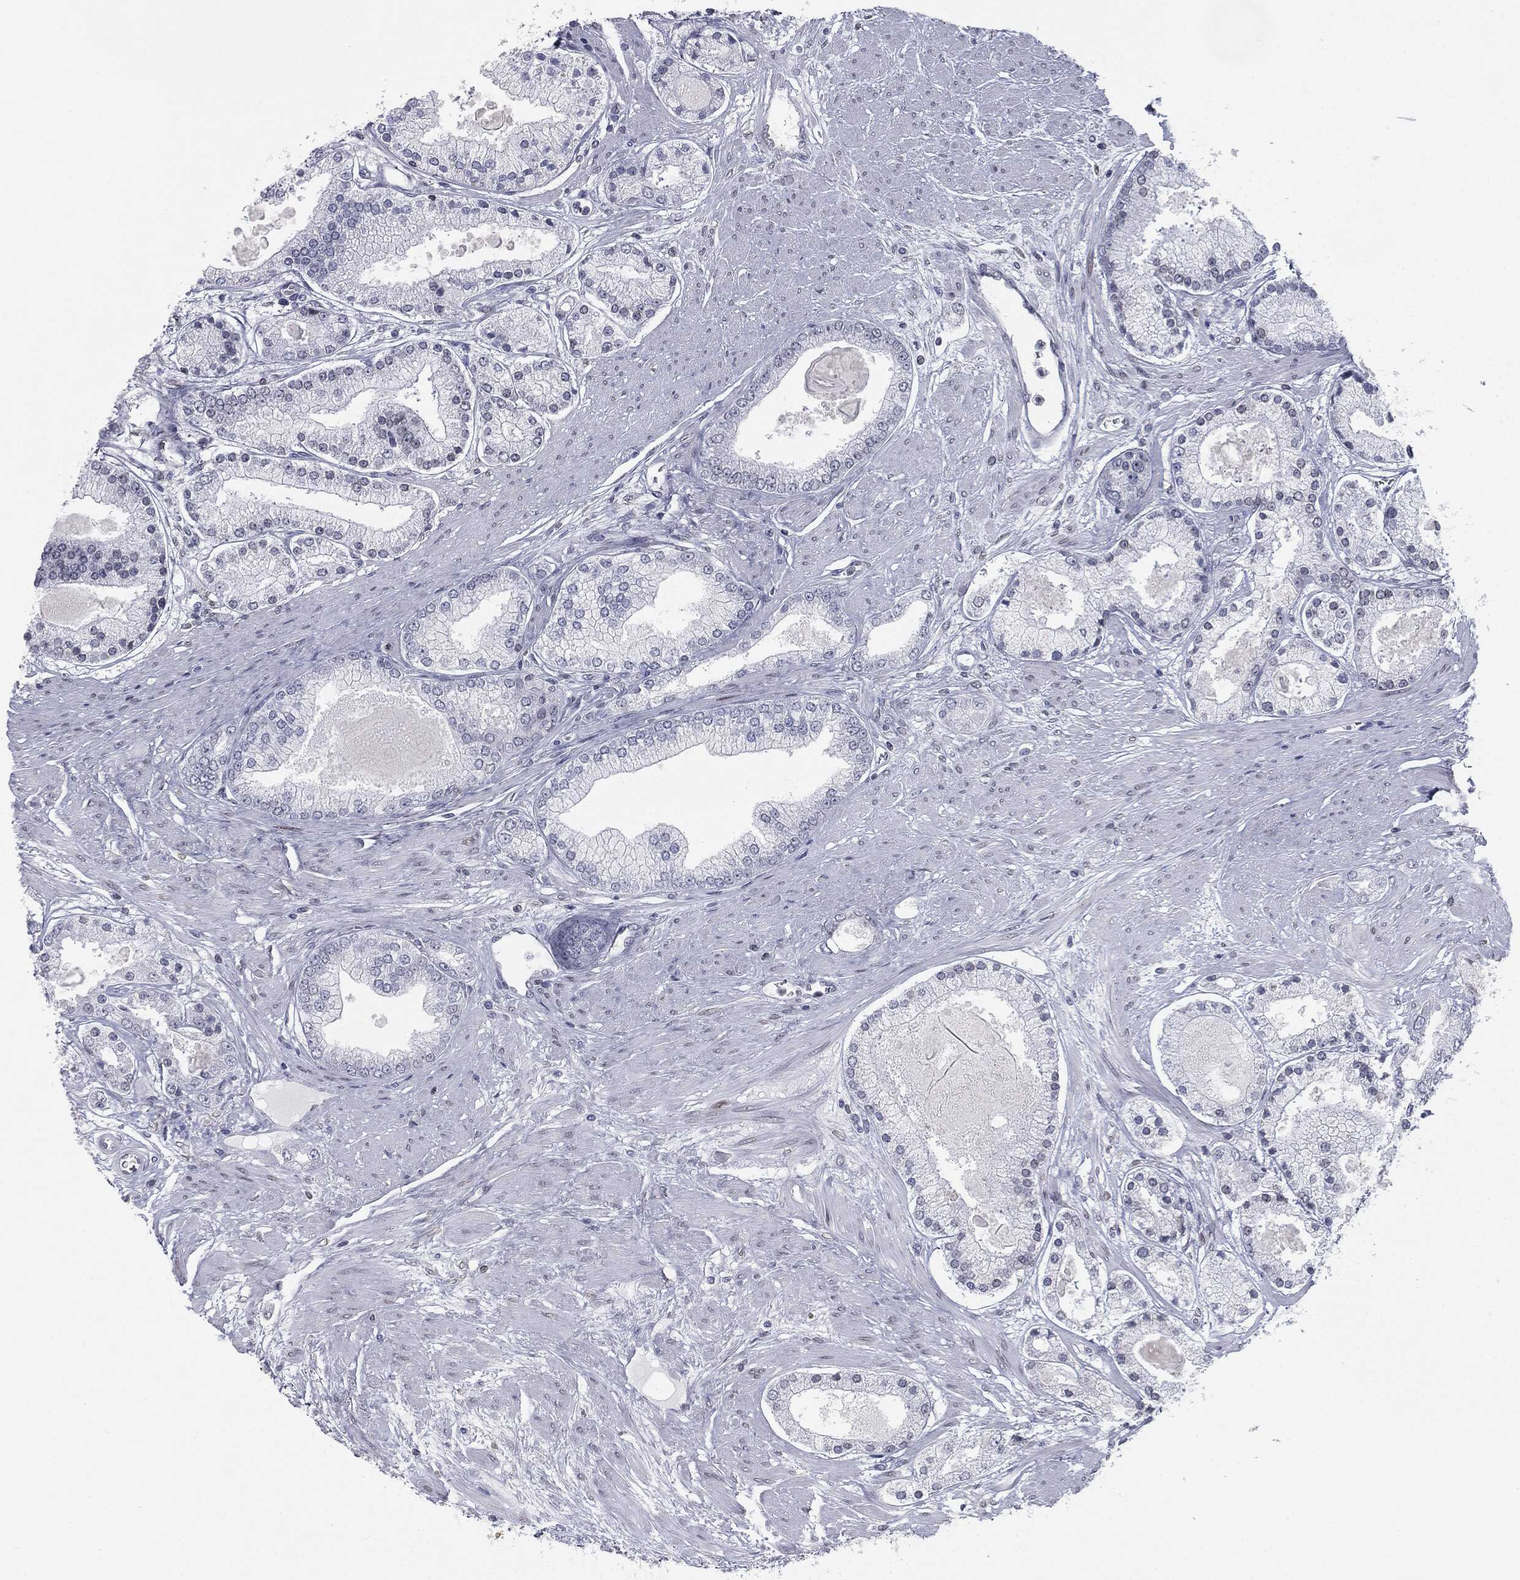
{"staining": {"intensity": "negative", "quantity": "none", "location": "none"}, "tissue": "prostate cancer", "cell_type": "Tumor cells", "image_type": "cancer", "snomed": [{"axis": "morphology", "description": "Adenocarcinoma, High grade"}, {"axis": "topography", "description": "Prostate"}], "caption": "This is an IHC histopathology image of prostate cancer. There is no expression in tumor cells.", "gene": "ALDOB", "patient": {"sex": "male", "age": 67}}